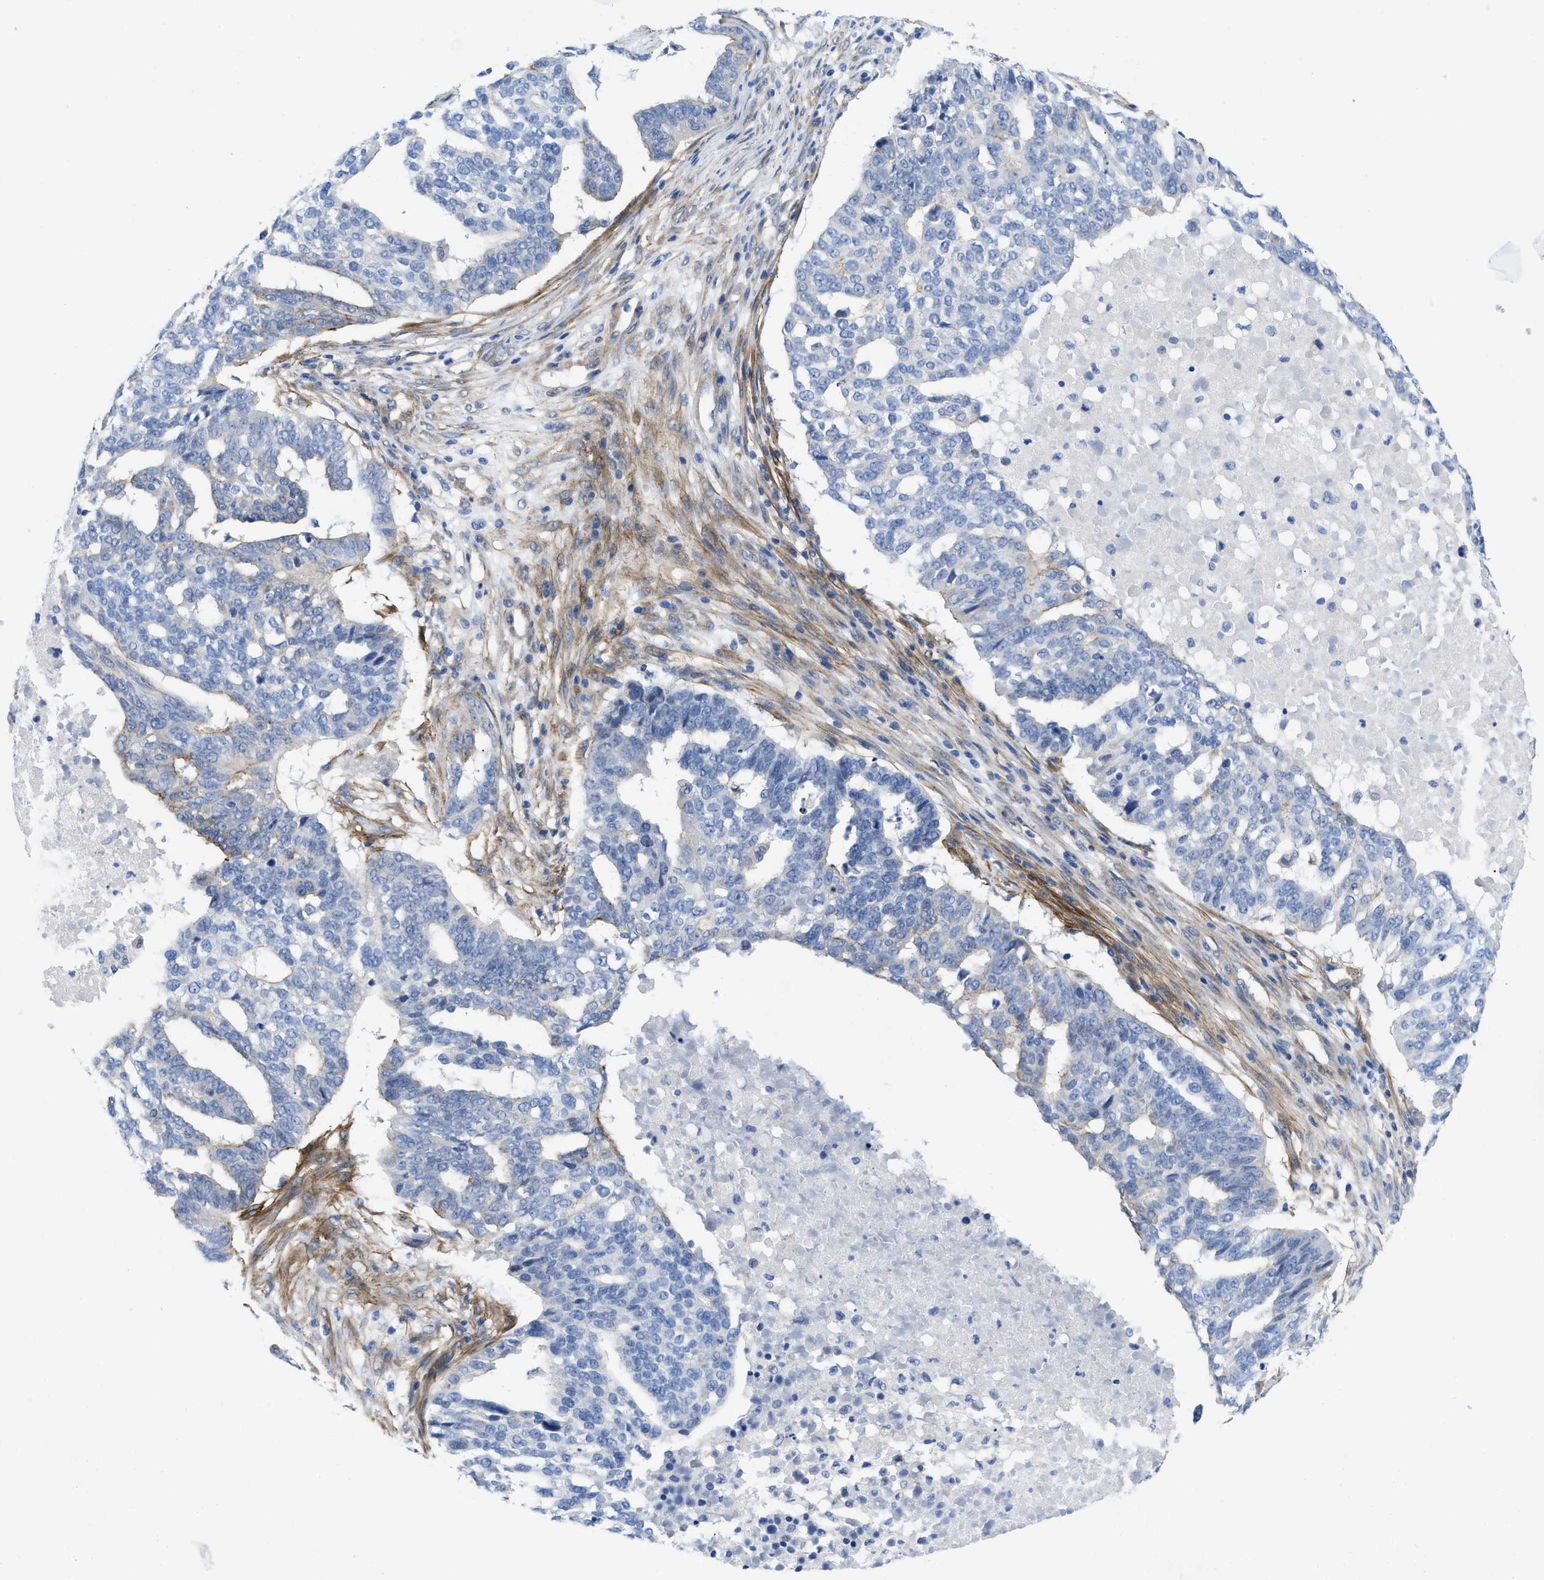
{"staining": {"intensity": "negative", "quantity": "none", "location": "none"}, "tissue": "ovarian cancer", "cell_type": "Tumor cells", "image_type": "cancer", "snomed": [{"axis": "morphology", "description": "Cystadenocarcinoma, serous, NOS"}, {"axis": "topography", "description": "Ovary"}], "caption": "There is no significant staining in tumor cells of ovarian cancer.", "gene": "PDLIM5", "patient": {"sex": "female", "age": 59}}